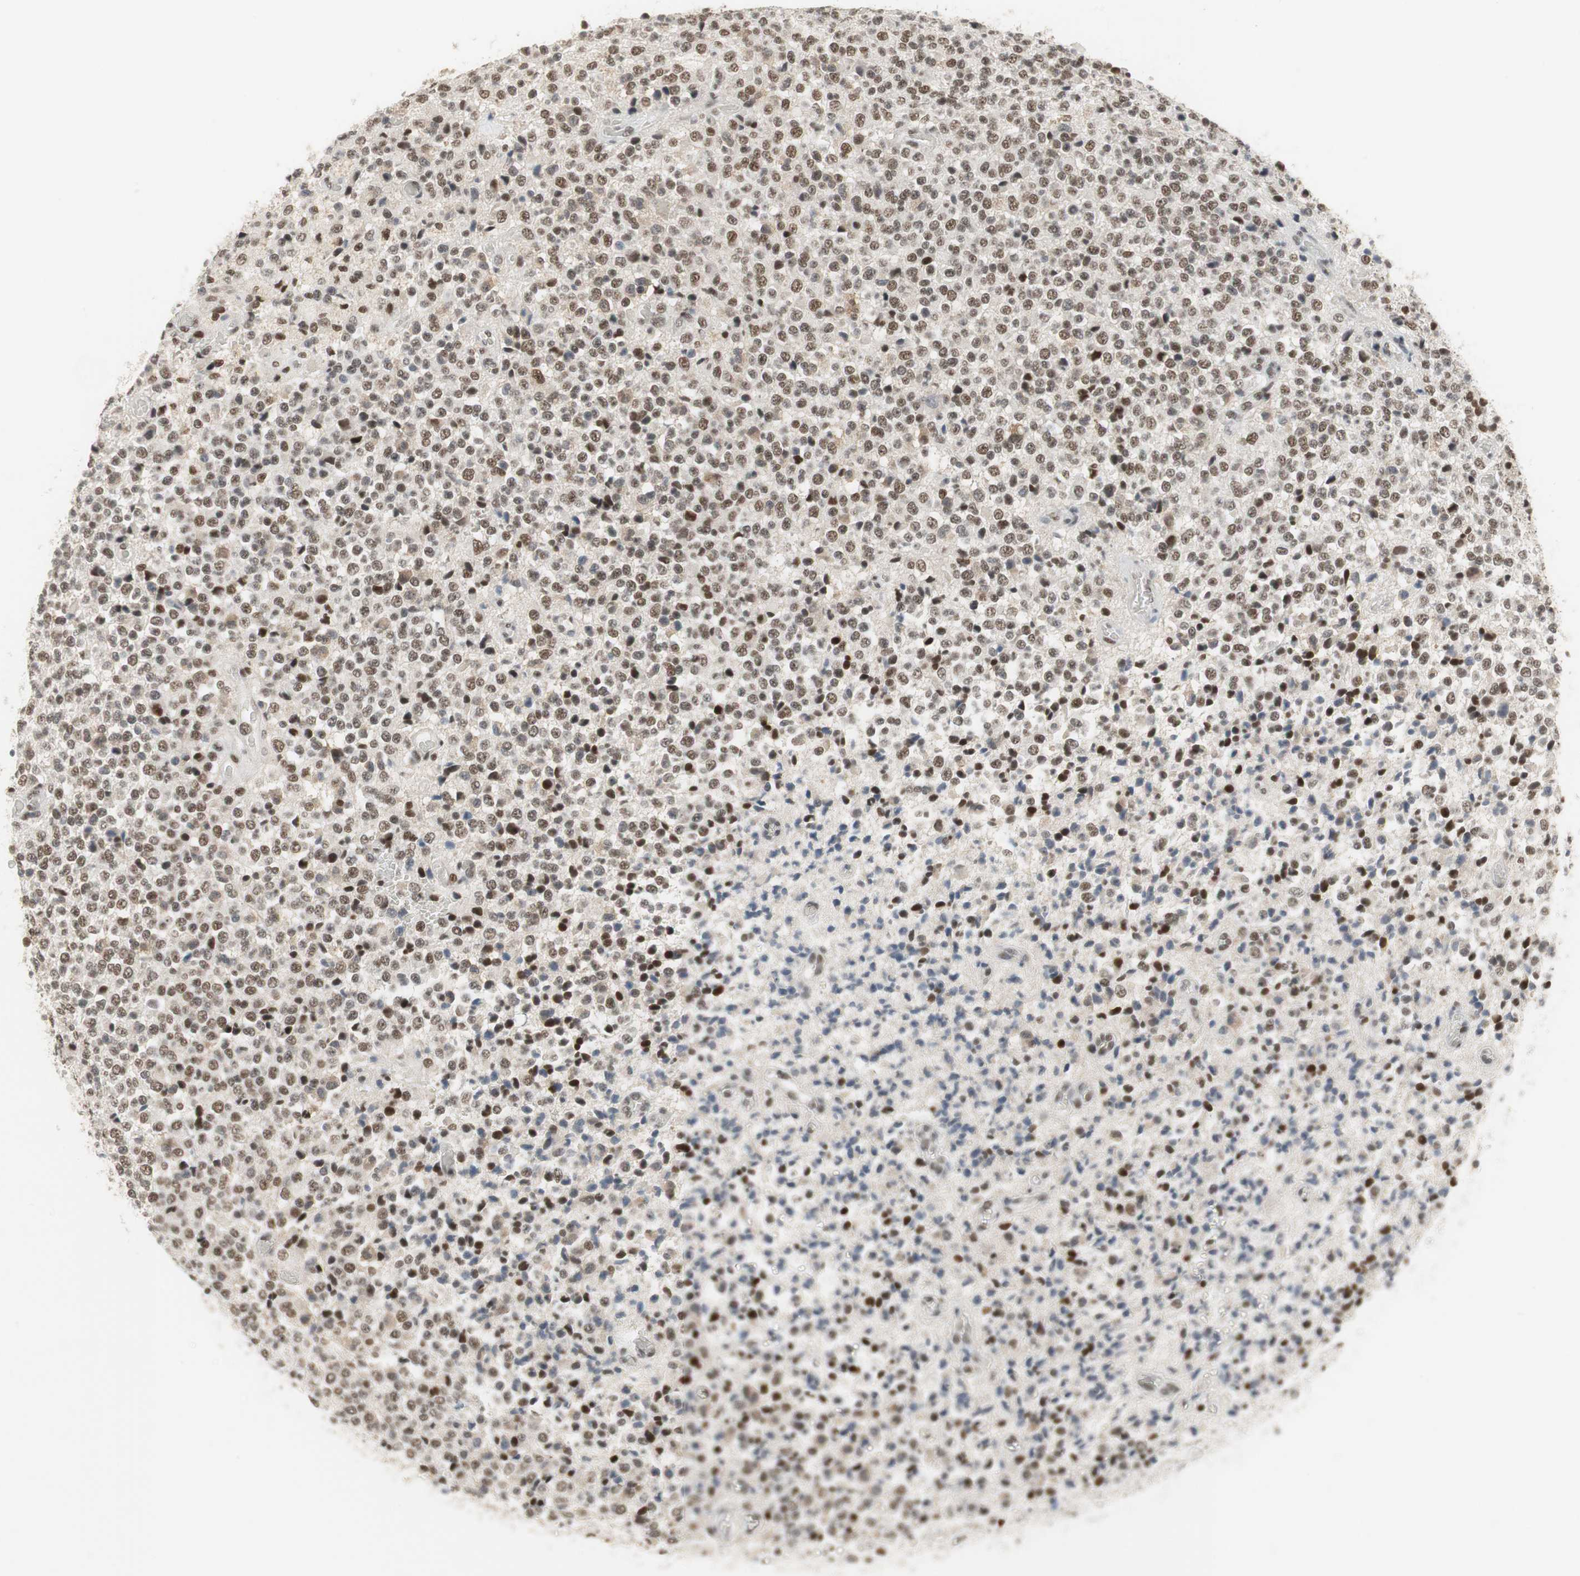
{"staining": {"intensity": "strong", "quantity": ">75%", "location": "nuclear"}, "tissue": "glioma", "cell_type": "Tumor cells", "image_type": "cancer", "snomed": [{"axis": "morphology", "description": "Glioma, malignant, High grade"}, {"axis": "topography", "description": "pancreas cauda"}], "caption": "About >75% of tumor cells in malignant glioma (high-grade) exhibit strong nuclear protein expression as visualized by brown immunohistochemical staining.", "gene": "RTF1", "patient": {"sex": "male", "age": 60}}